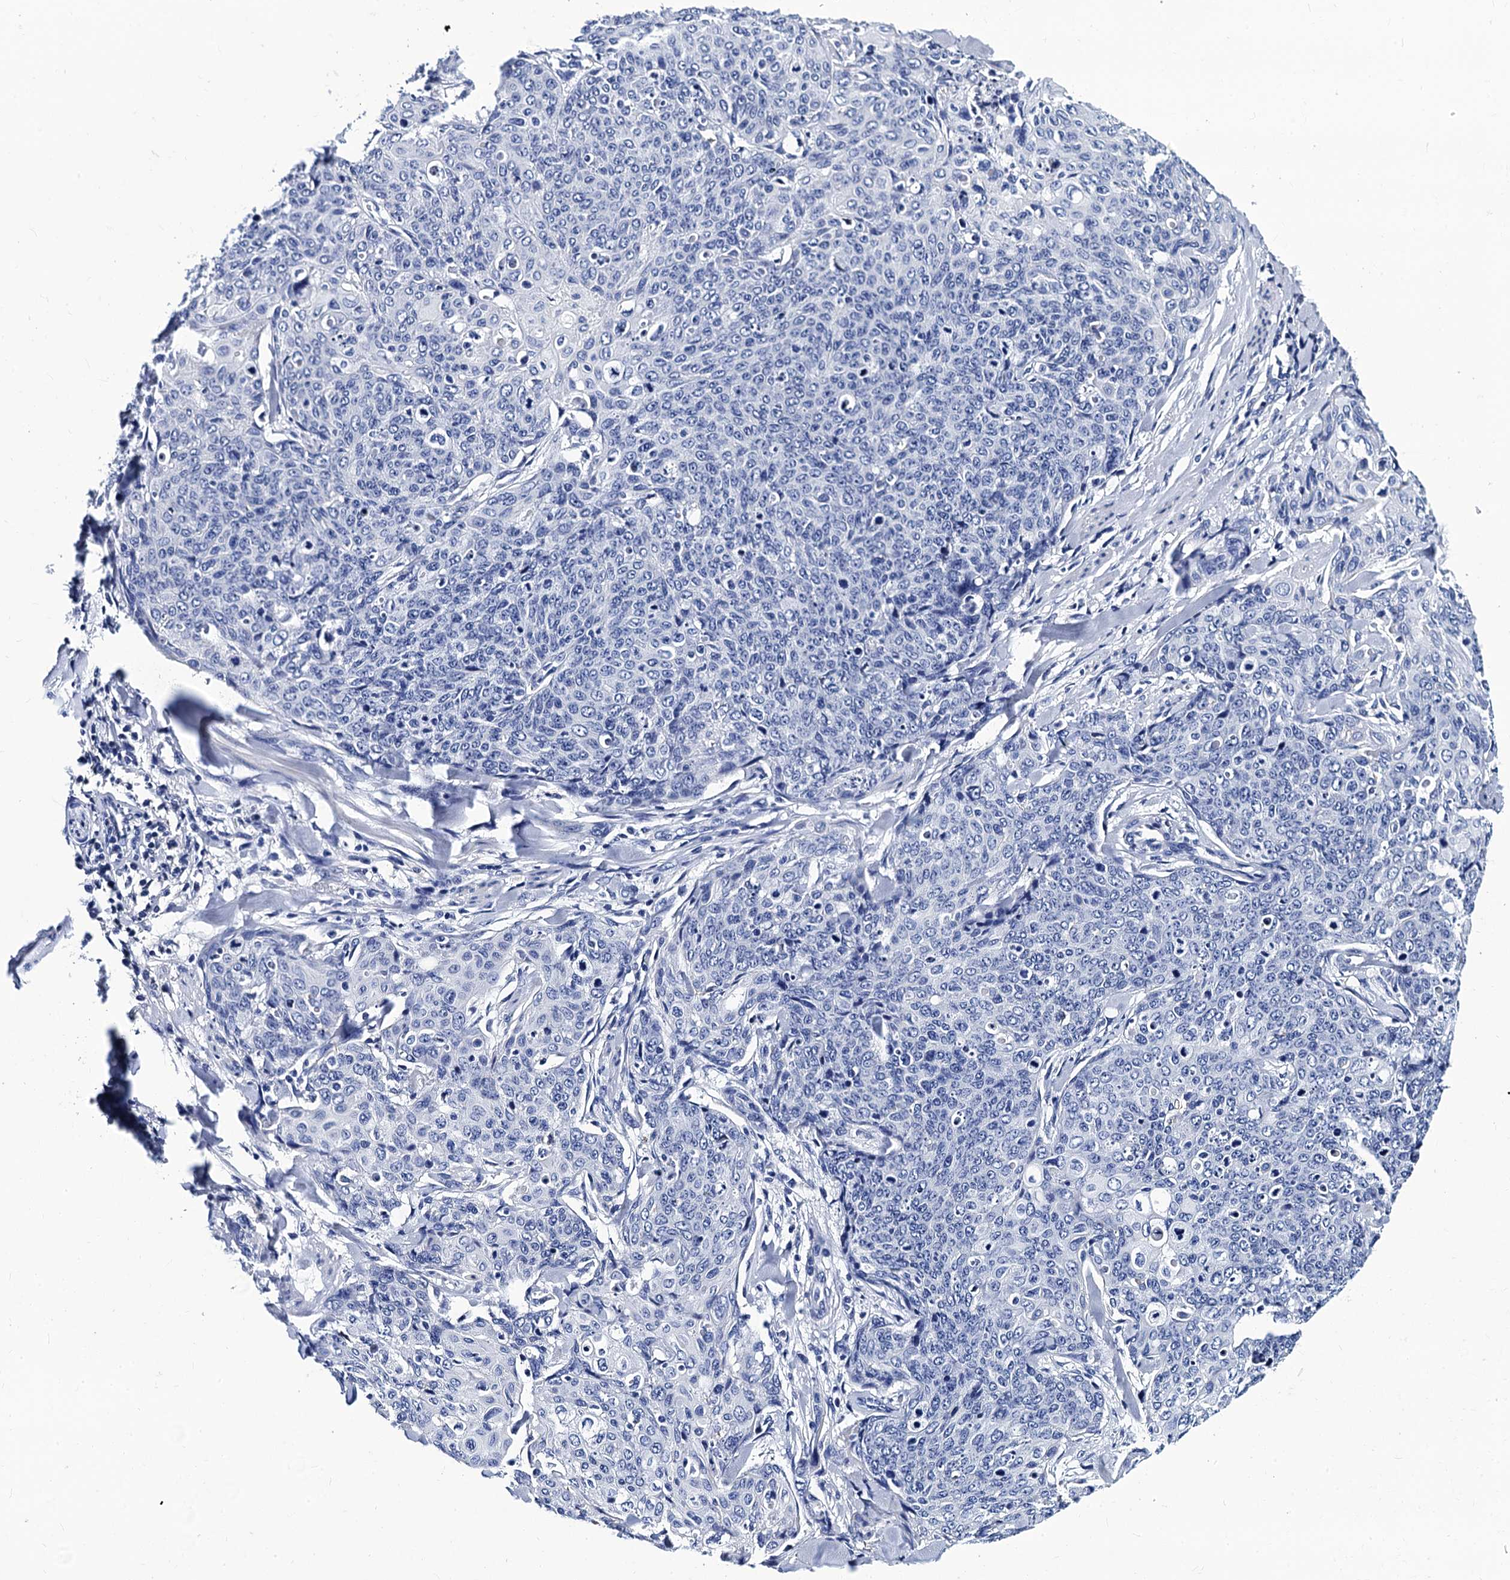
{"staining": {"intensity": "negative", "quantity": "none", "location": "none"}, "tissue": "skin cancer", "cell_type": "Tumor cells", "image_type": "cancer", "snomed": [{"axis": "morphology", "description": "Squamous cell carcinoma, NOS"}, {"axis": "topography", "description": "Skin"}, {"axis": "topography", "description": "Vulva"}], "caption": "Squamous cell carcinoma (skin) was stained to show a protein in brown. There is no significant expression in tumor cells. (DAB (3,3'-diaminobenzidine) immunohistochemistry (IHC) visualized using brightfield microscopy, high magnification).", "gene": "LRRC30", "patient": {"sex": "female", "age": 85}}